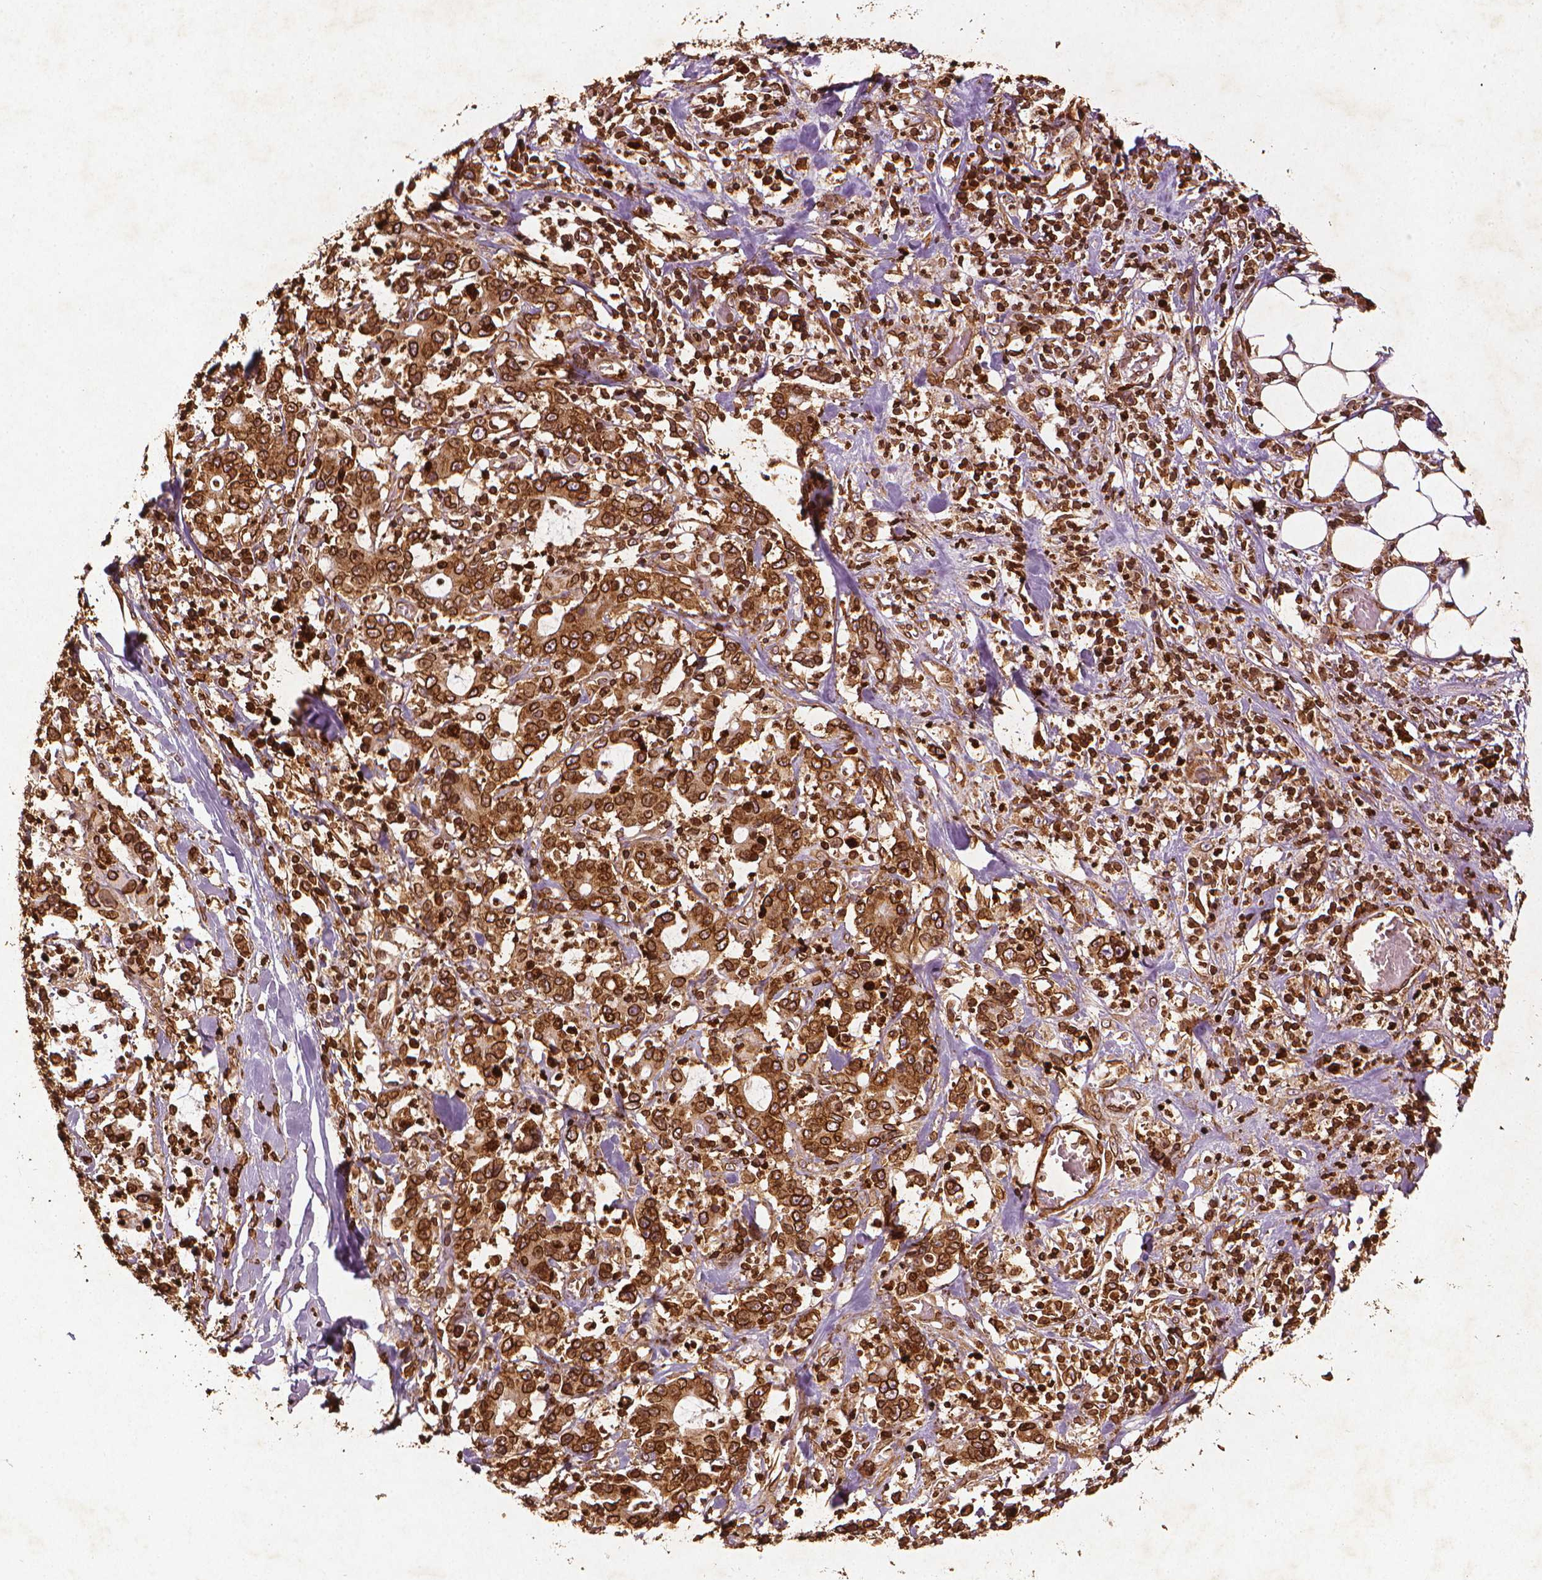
{"staining": {"intensity": "strong", "quantity": ">75%", "location": "cytoplasmic/membranous,nuclear"}, "tissue": "stomach cancer", "cell_type": "Tumor cells", "image_type": "cancer", "snomed": [{"axis": "morphology", "description": "Adenocarcinoma, NOS"}, {"axis": "topography", "description": "Stomach, upper"}], "caption": "A brown stain shows strong cytoplasmic/membranous and nuclear expression of a protein in human stomach cancer (adenocarcinoma) tumor cells. (IHC, brightfield microscopy, high magnification).", "gene": "LMNB1", "patient": {"sex": "male", "age": 68}}